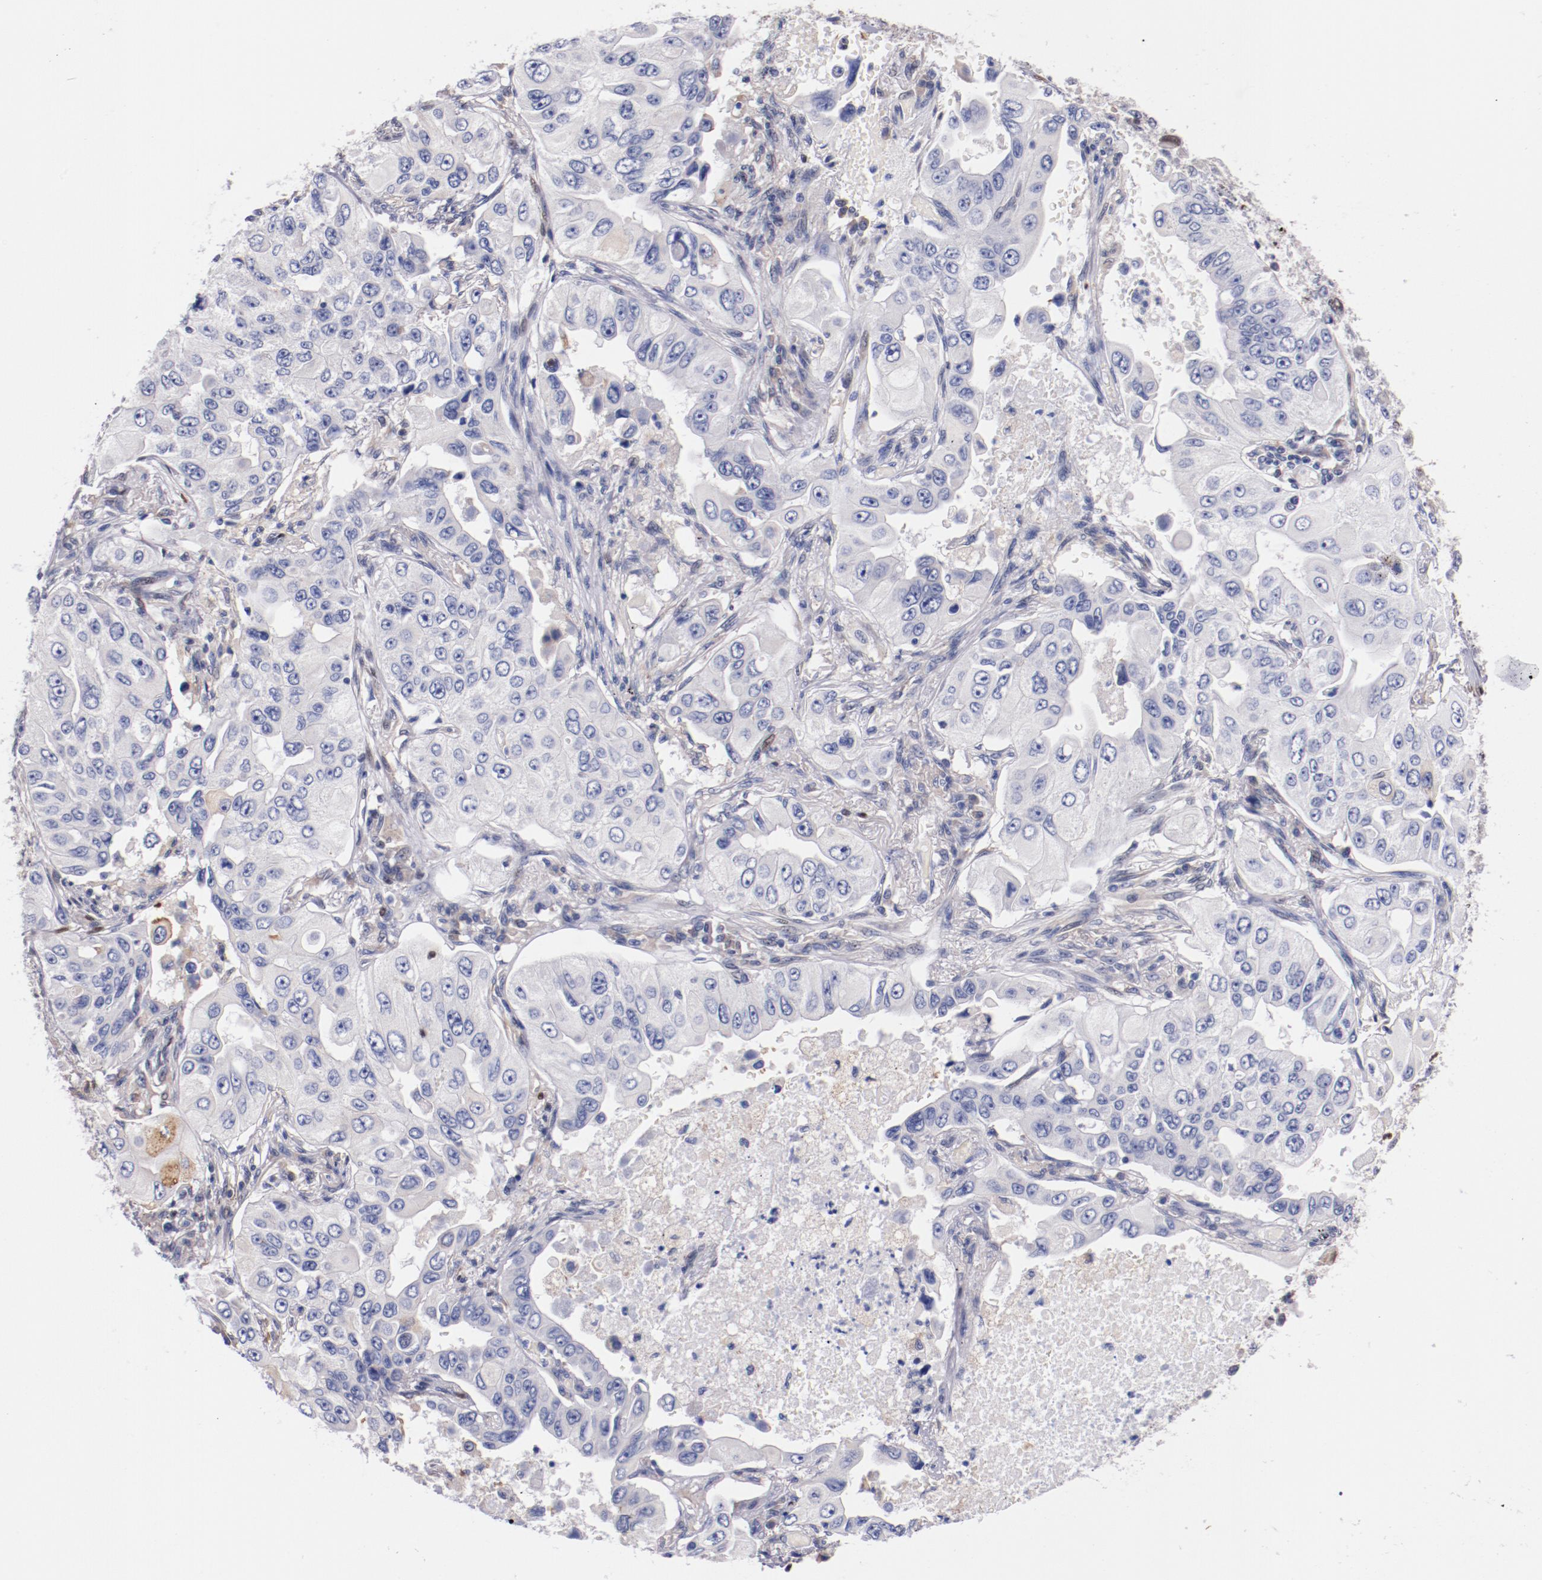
{"staining": {"intensity": "negative", "quantity": "none", "location": "none"}, "tissue": "lung cancer", "cell_type": "Tumor cells", "image_type": "cancer", "snomed": [{"axis": "morphology", "description": "Adenocarcinoma, NOS"}, {"axis": "topography", "description": "Lung"}], "caption": "Tumor cells are negative for brown protein staining in adenocarcinoma (lung). Brightfield microscopy of IHC stained with DAB (3,3'-diaminobenzidine) (brown) and hematoxylin (blue), captured at high magnification.", "gene": "SRF", "patient": {"sex": "male", "age": 84}}